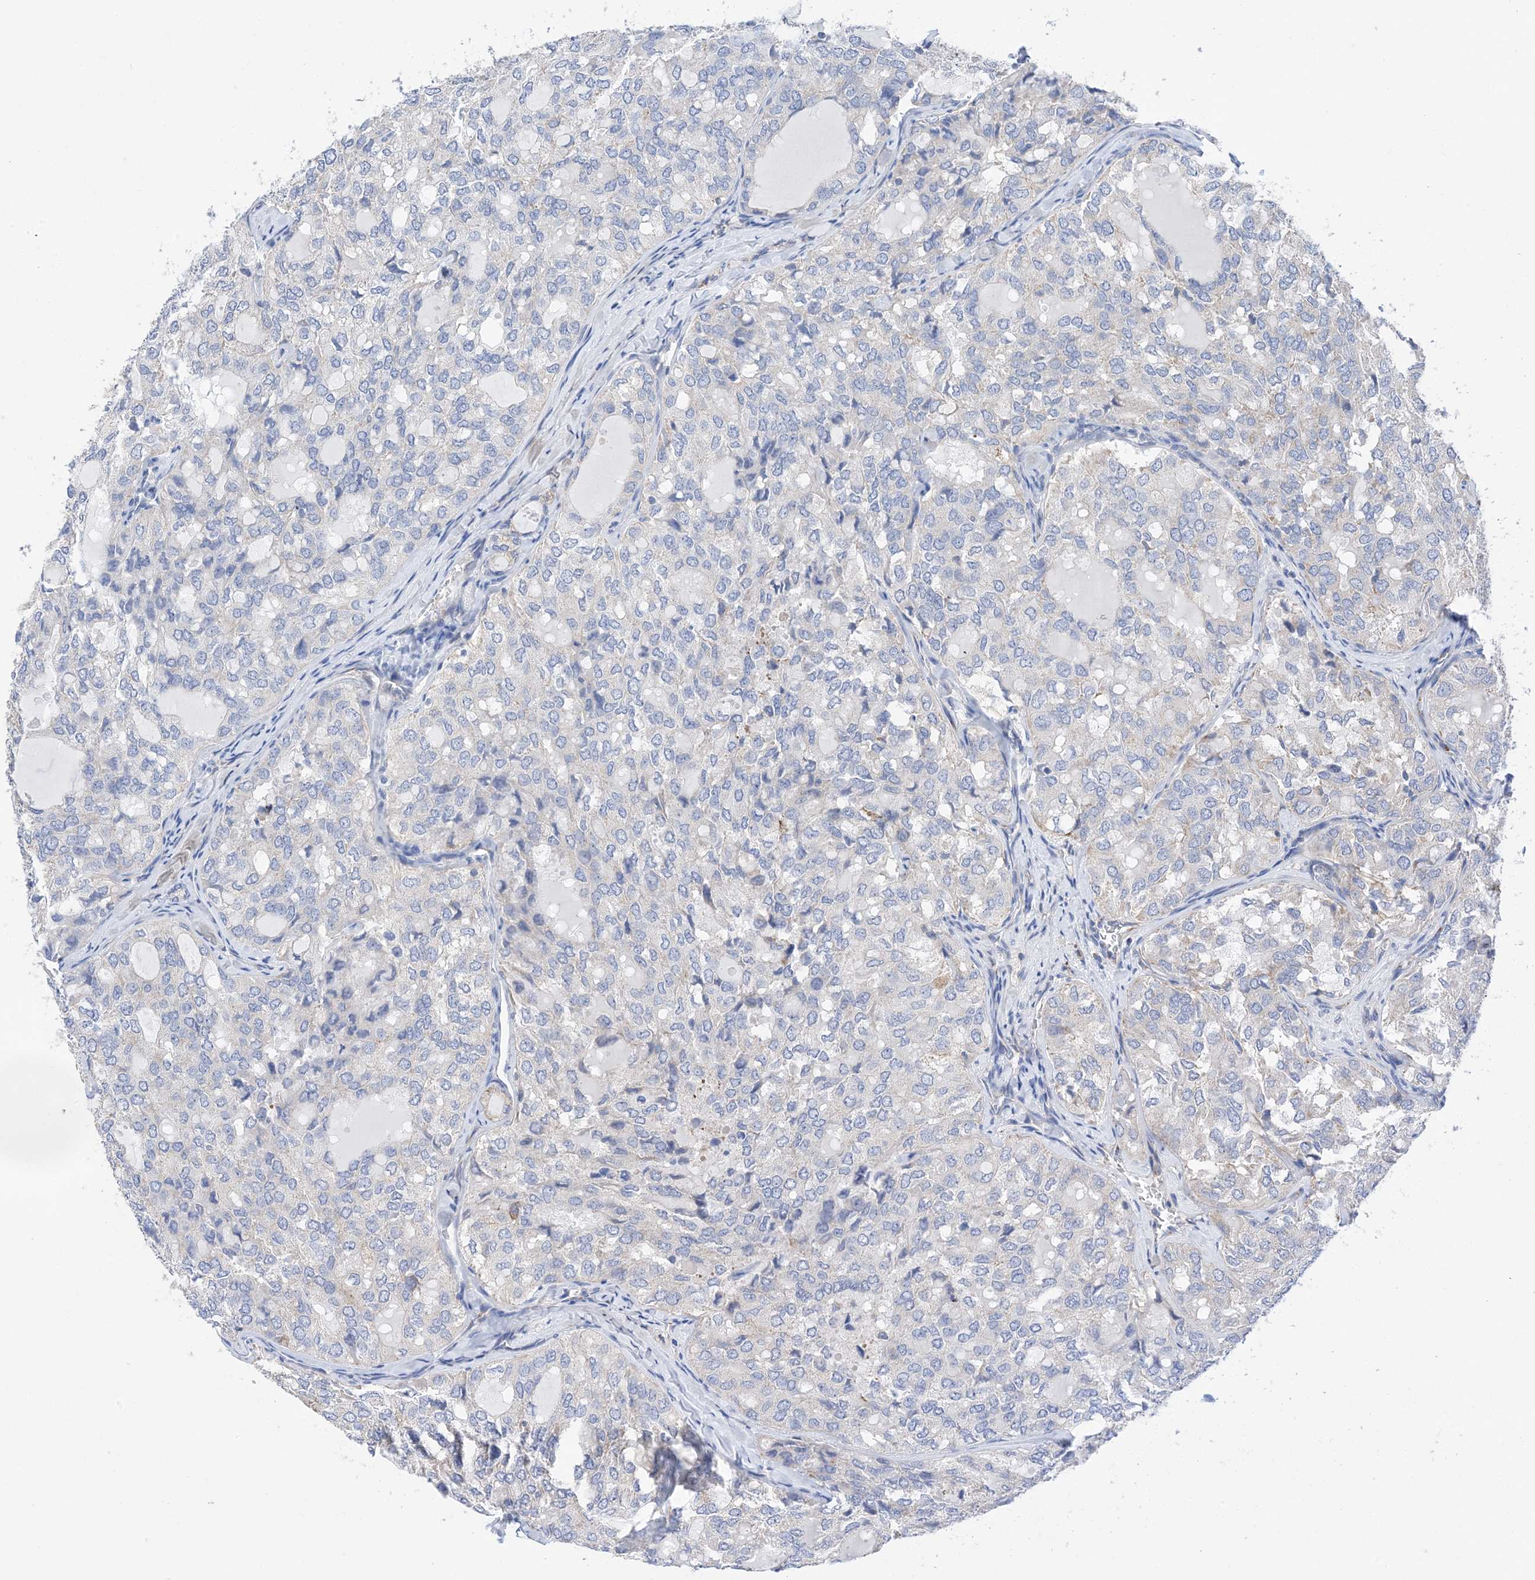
{"staining": {"intensity": "negative", "quantity": "none", "location": "none"}, "tissue": "thyroid cancer", "cell_type": "Tumor cells", "image_type": "cancer", "snomed": [{"axis": "morphology", "description": "Follicular adenoma carcinoma, NOS"}, {"axis": "topography", "description": "Thyroid gland"}], "caption": "Histopathology image shows no protein expression in tumor cells of thyroid follicular adenoma carcinoma tissue.", "gene": "PLK4", "patient": {"sex": "male", "age": 75}}